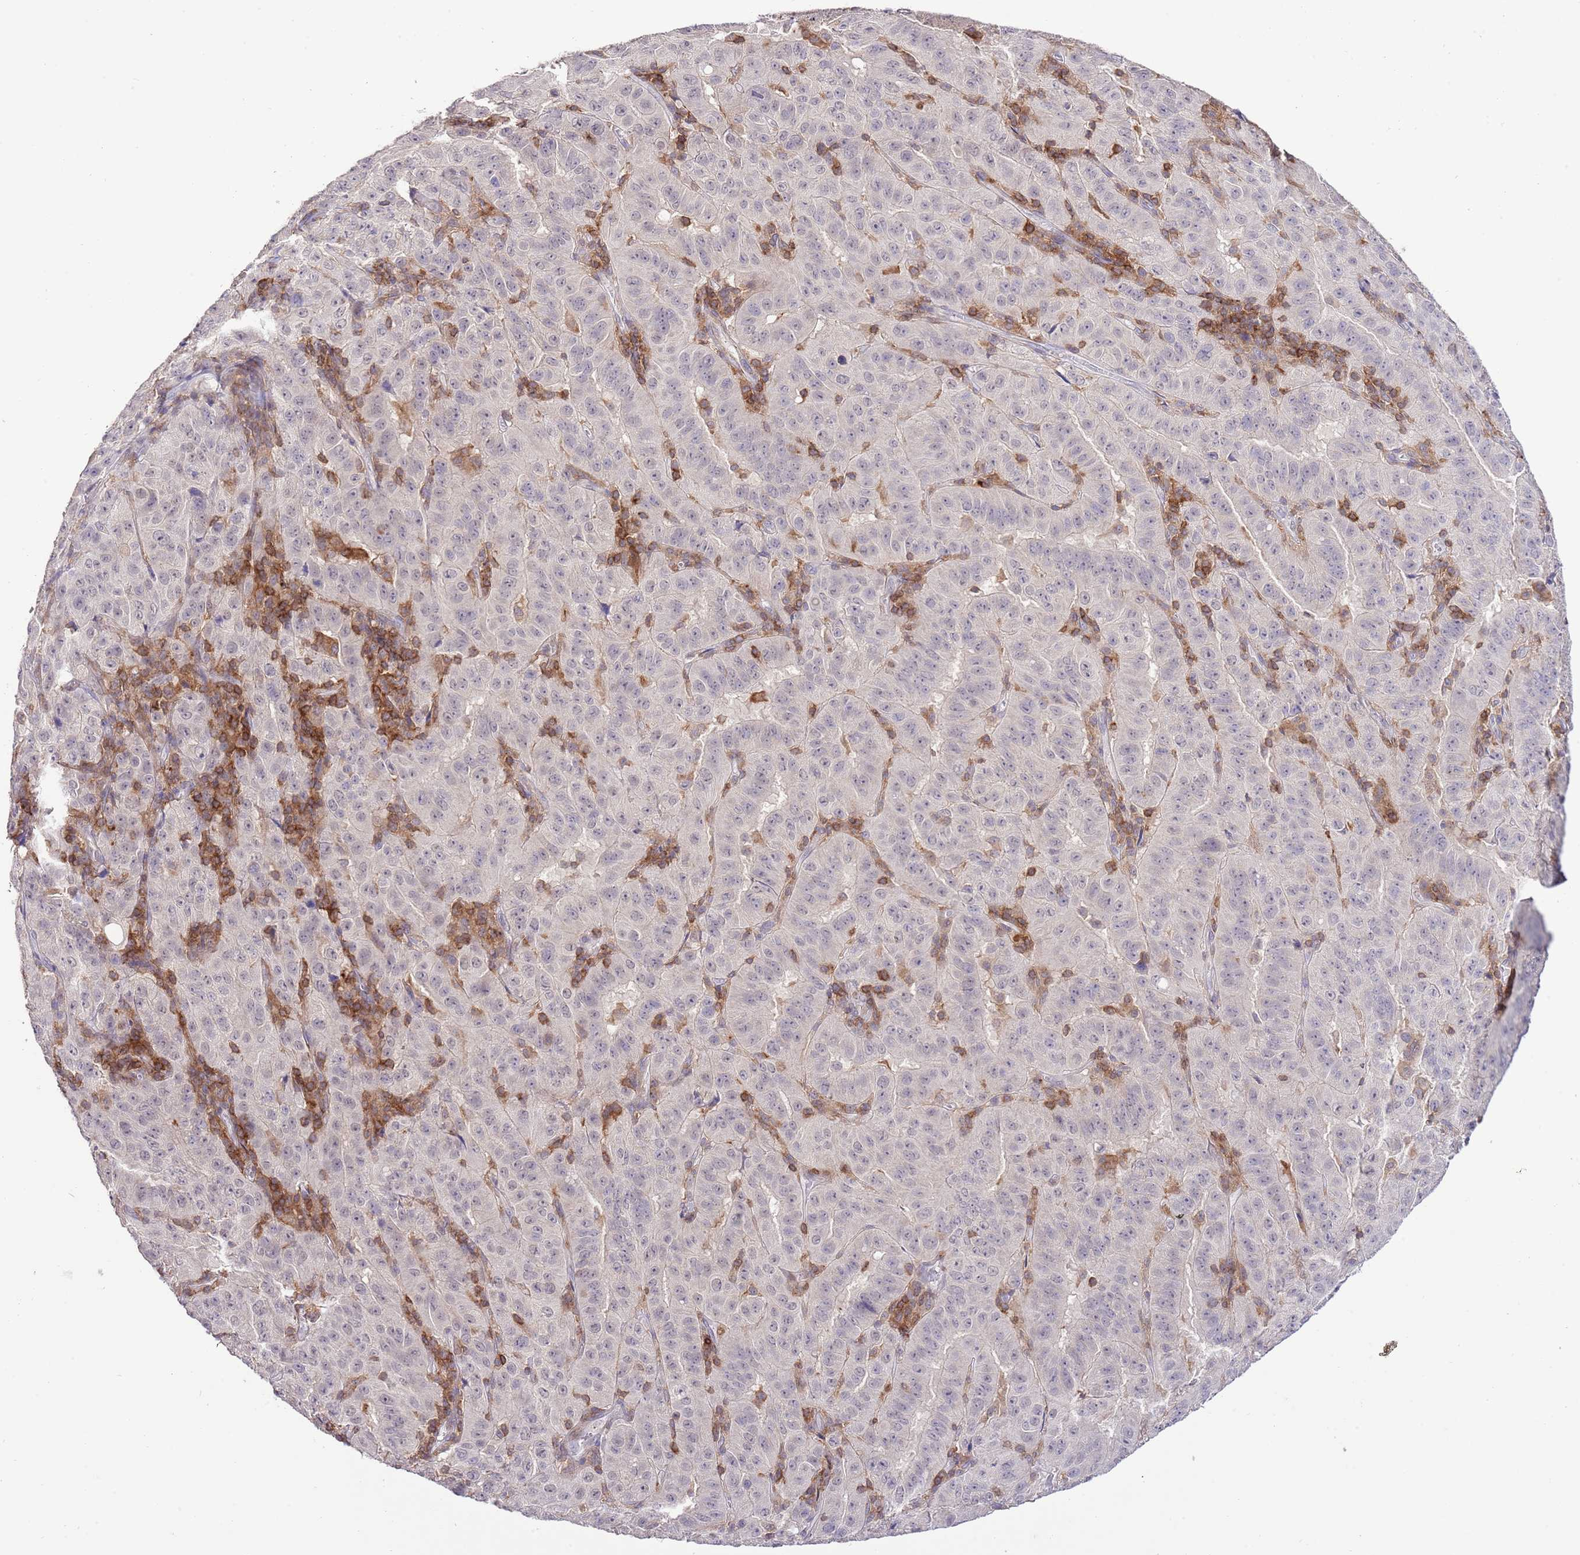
{"staining": {"intensity": "negative", "quantity": "none", "location": "none"}, "tissue": "pancreatic cancer", "cell_type": "Tumor cells", "image_type": "cancer", "snomed": [{"axis": "morphology", "description": "Adenocarcinoma, NOS"}, {"axis": "topography", "description": "Pancreas"}], "caption": "This is an immunohistochemistry (IHC) image of human adenocarcinoma (pancreatic). There is no staining in tumor cells.", "gene": "EFHD1", "patient": {"sex": "male", "age": 63}}